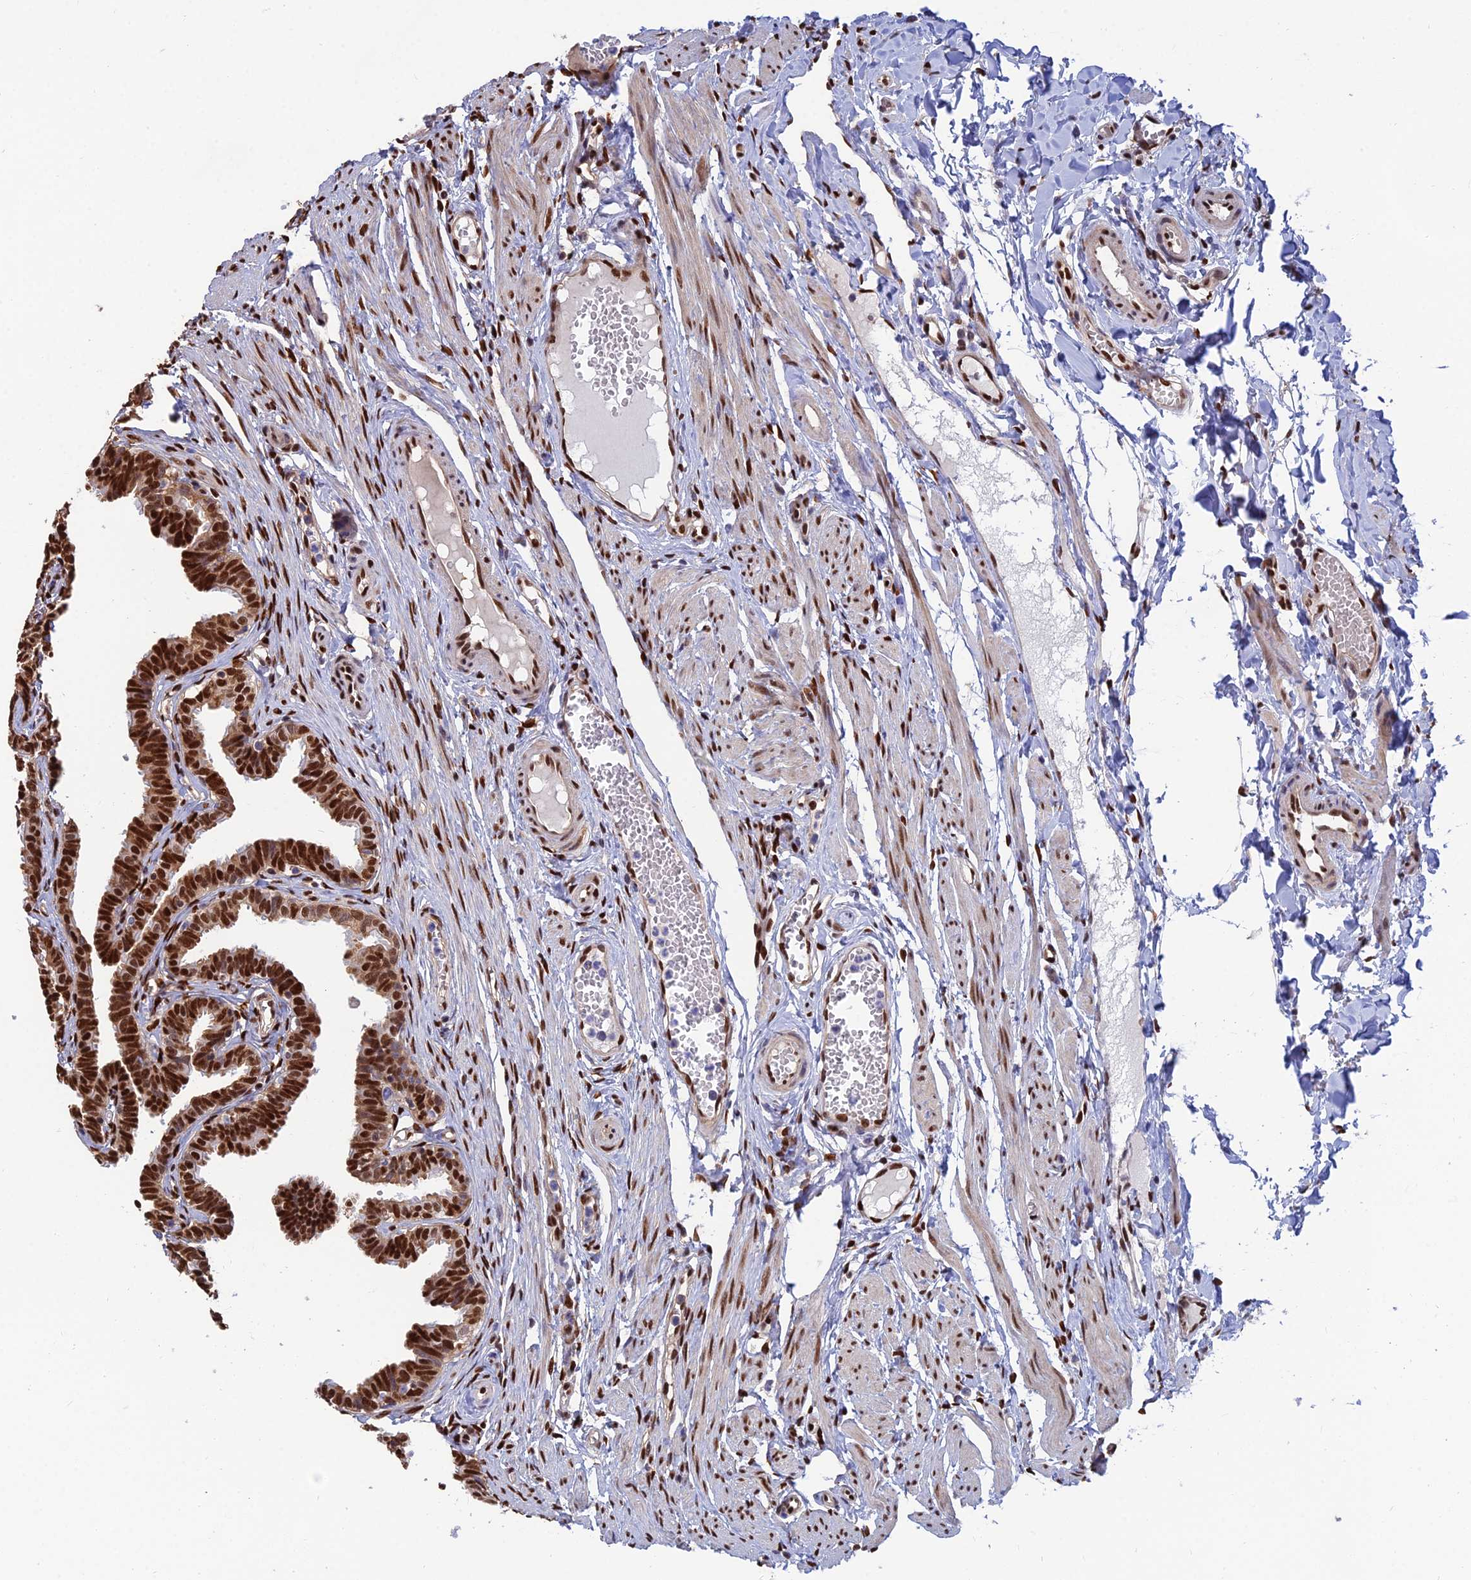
{"staining": {"intensity": "strong", "quantity": ">75%", "location": "nuclear"}, "tissue": "fallopian tube", "cell_type": "Glandular cells", "image_type": "normal", "snomed": [{"axis": "morphology", "description": "Normal tissue, NOS"}, {"axis": "topography", "description": "Fallopian tube"}, {"axis": "topography", "description": "Ovary"}], "caption": "Fallopian tube stained for a protein exhibits strong nuclear positivity in glandular cells. The staining is performed using DAB (3,3'-diaminobenzidine) brown chromogen to label protein expression. The nuclei are counter-stained blue using hematoxylin.", "gene": "DNPEP", "patient": {"sex": "female", "age": 23}}